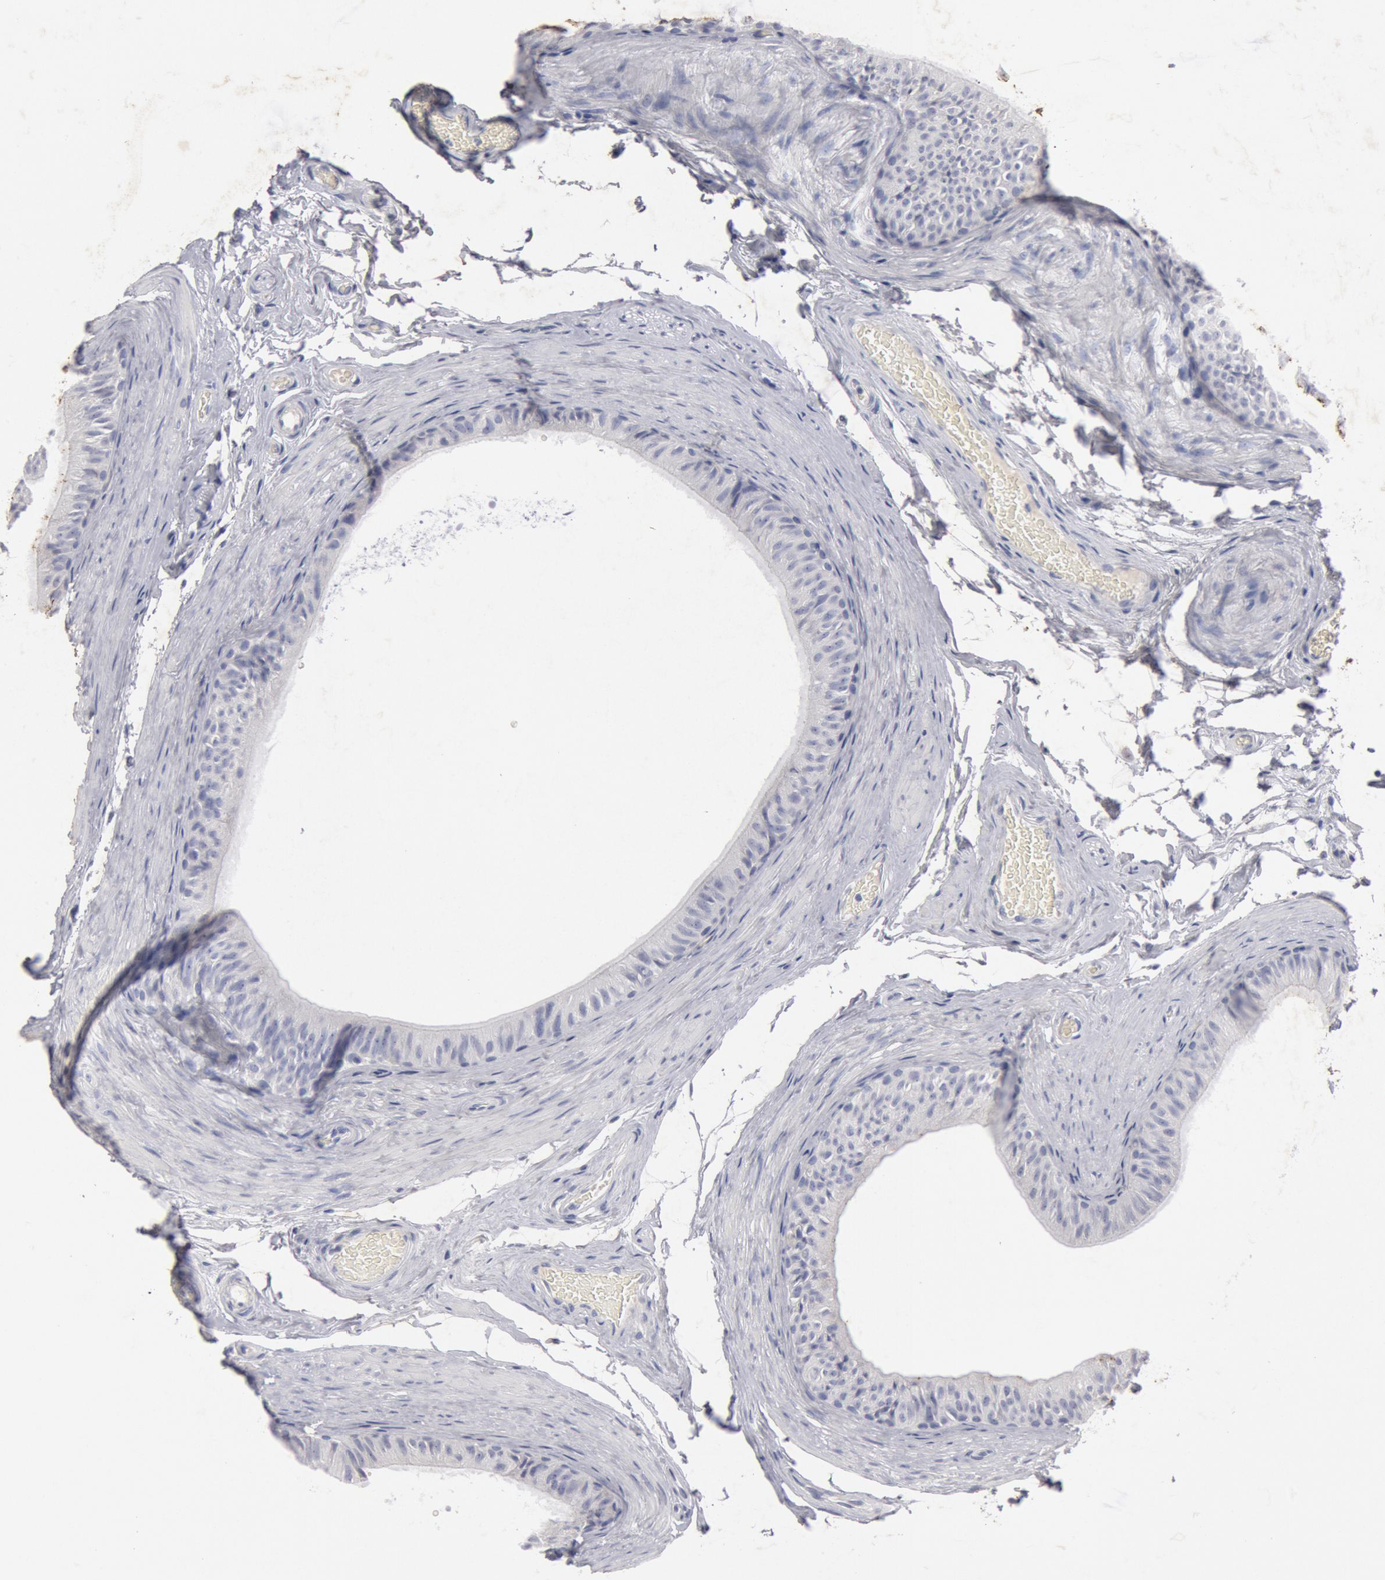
{"staining": {"intensity": "negative", "quantity": "none", "location": "none"}, "tissue": "epididymis", "cell_type": "Glandular cells", "image_type": "normal", "snomed": [{"axis": "morphology", "description": "Normal tissue, NOS"}, {"axis": "topography", "description": "Testis"}, {"axis": "topography", "description": "Epididymis"}], "caption": "The image displays no staining of glandular cells in normal epididymis.", "gene": "FOXA2", "patient": {"sex": "male", "age": 36}}